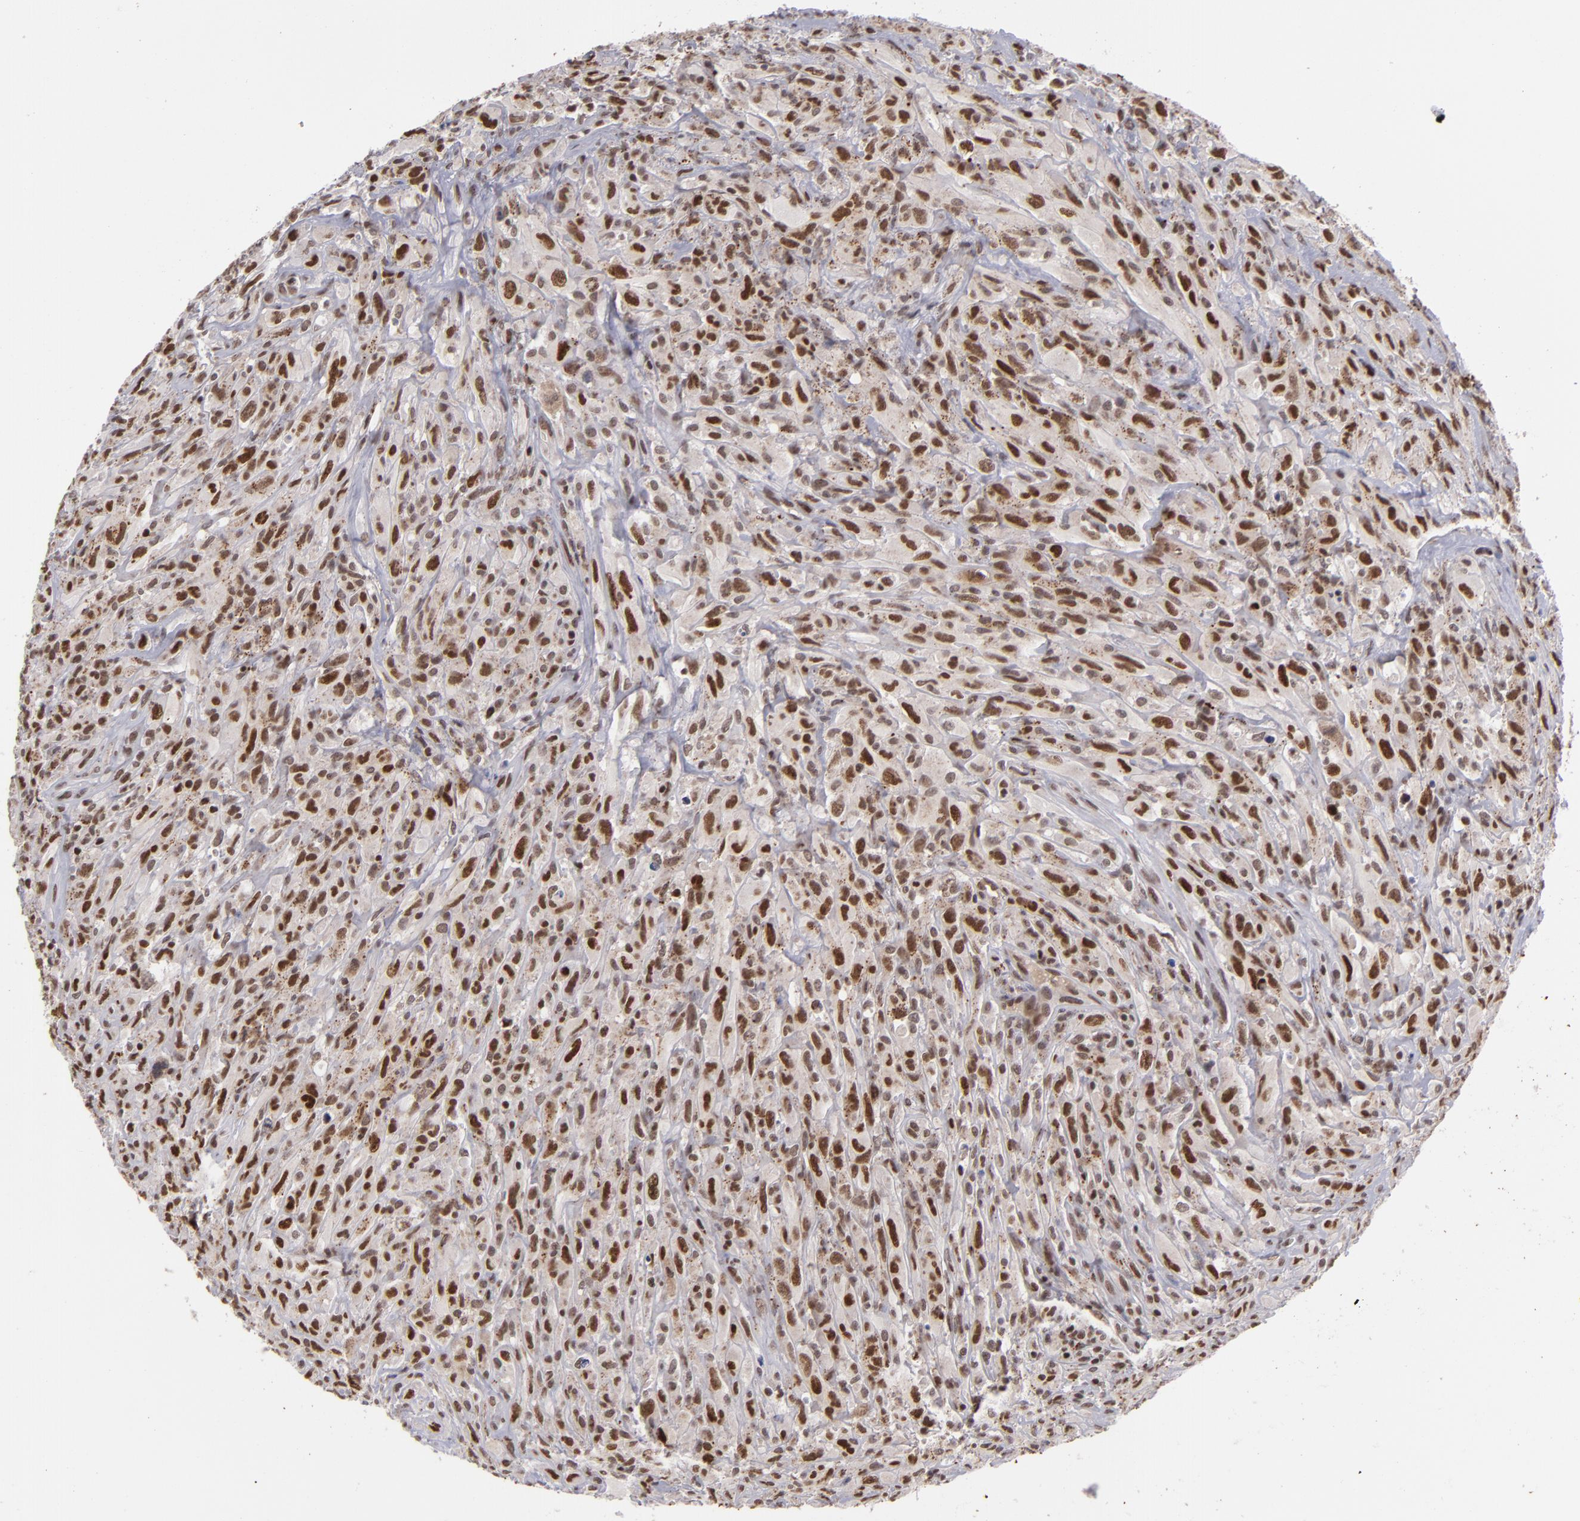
{"staining": {"intensity": "moderate", "quantity": ">75%", "location": "nuclear"}, "tissue": "glioma", "cell_type": "Tumor cells", "image_type": "cancer", "snomed": [{"axis": "morphology", "description": "Glioma, malignant, High grade"}, {"axis": "topography", "description": "Brain"}], "caption": "High-grade glioma (malignant) was stained to show a protein in brown. There is medium levels of moderate nuclear expression in approximately >75% of tumor cells.", "gene": "MLLT3", "patient": {"sex": "male", "age": 48}}